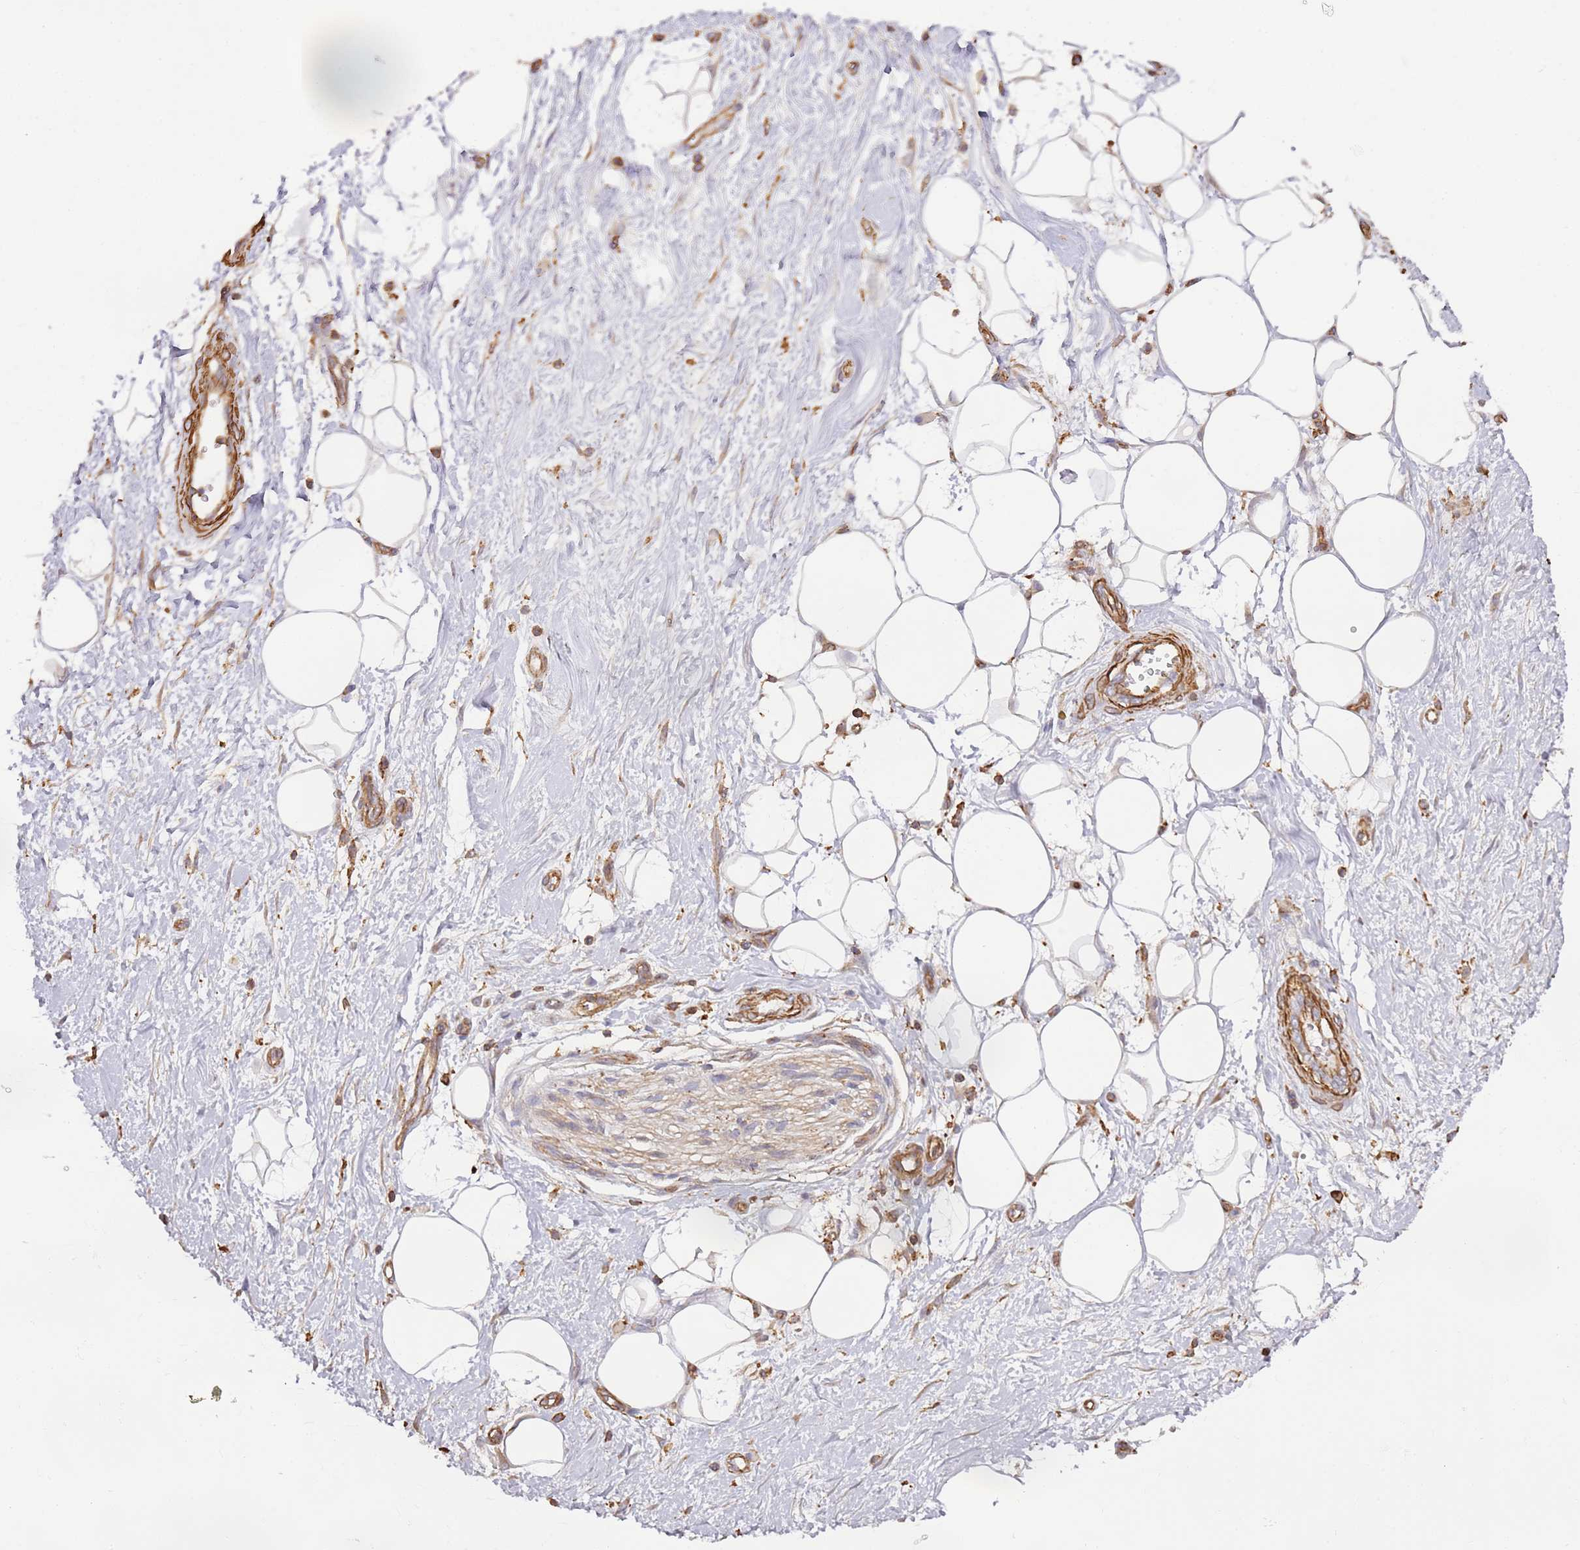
{"staining": {"intensity": "weak", "quantity": ">75%", "location": "cytoplasmic/membranous"}, "tissue": "adipose tissue", "cell_type": "Adipocytes", "image_type": "normal", "snomed": [{"axis": "morphology", "description": "Normal tissue, NOS"}, {"axis": "morphology", "description": "Adenocarcinoma, NOS"}, {"axis": "topography", "description": "Pancreas"}, {"axis": "topography", "description": "Peripheral nerve tissue"}], "caption": "Weak cytoplasmic/membranous protein expression is present in about >75% of adipocytes in adipose tissue.", "gene": "CYP2U1", "patient": {"sex": "male", "age": 59}}